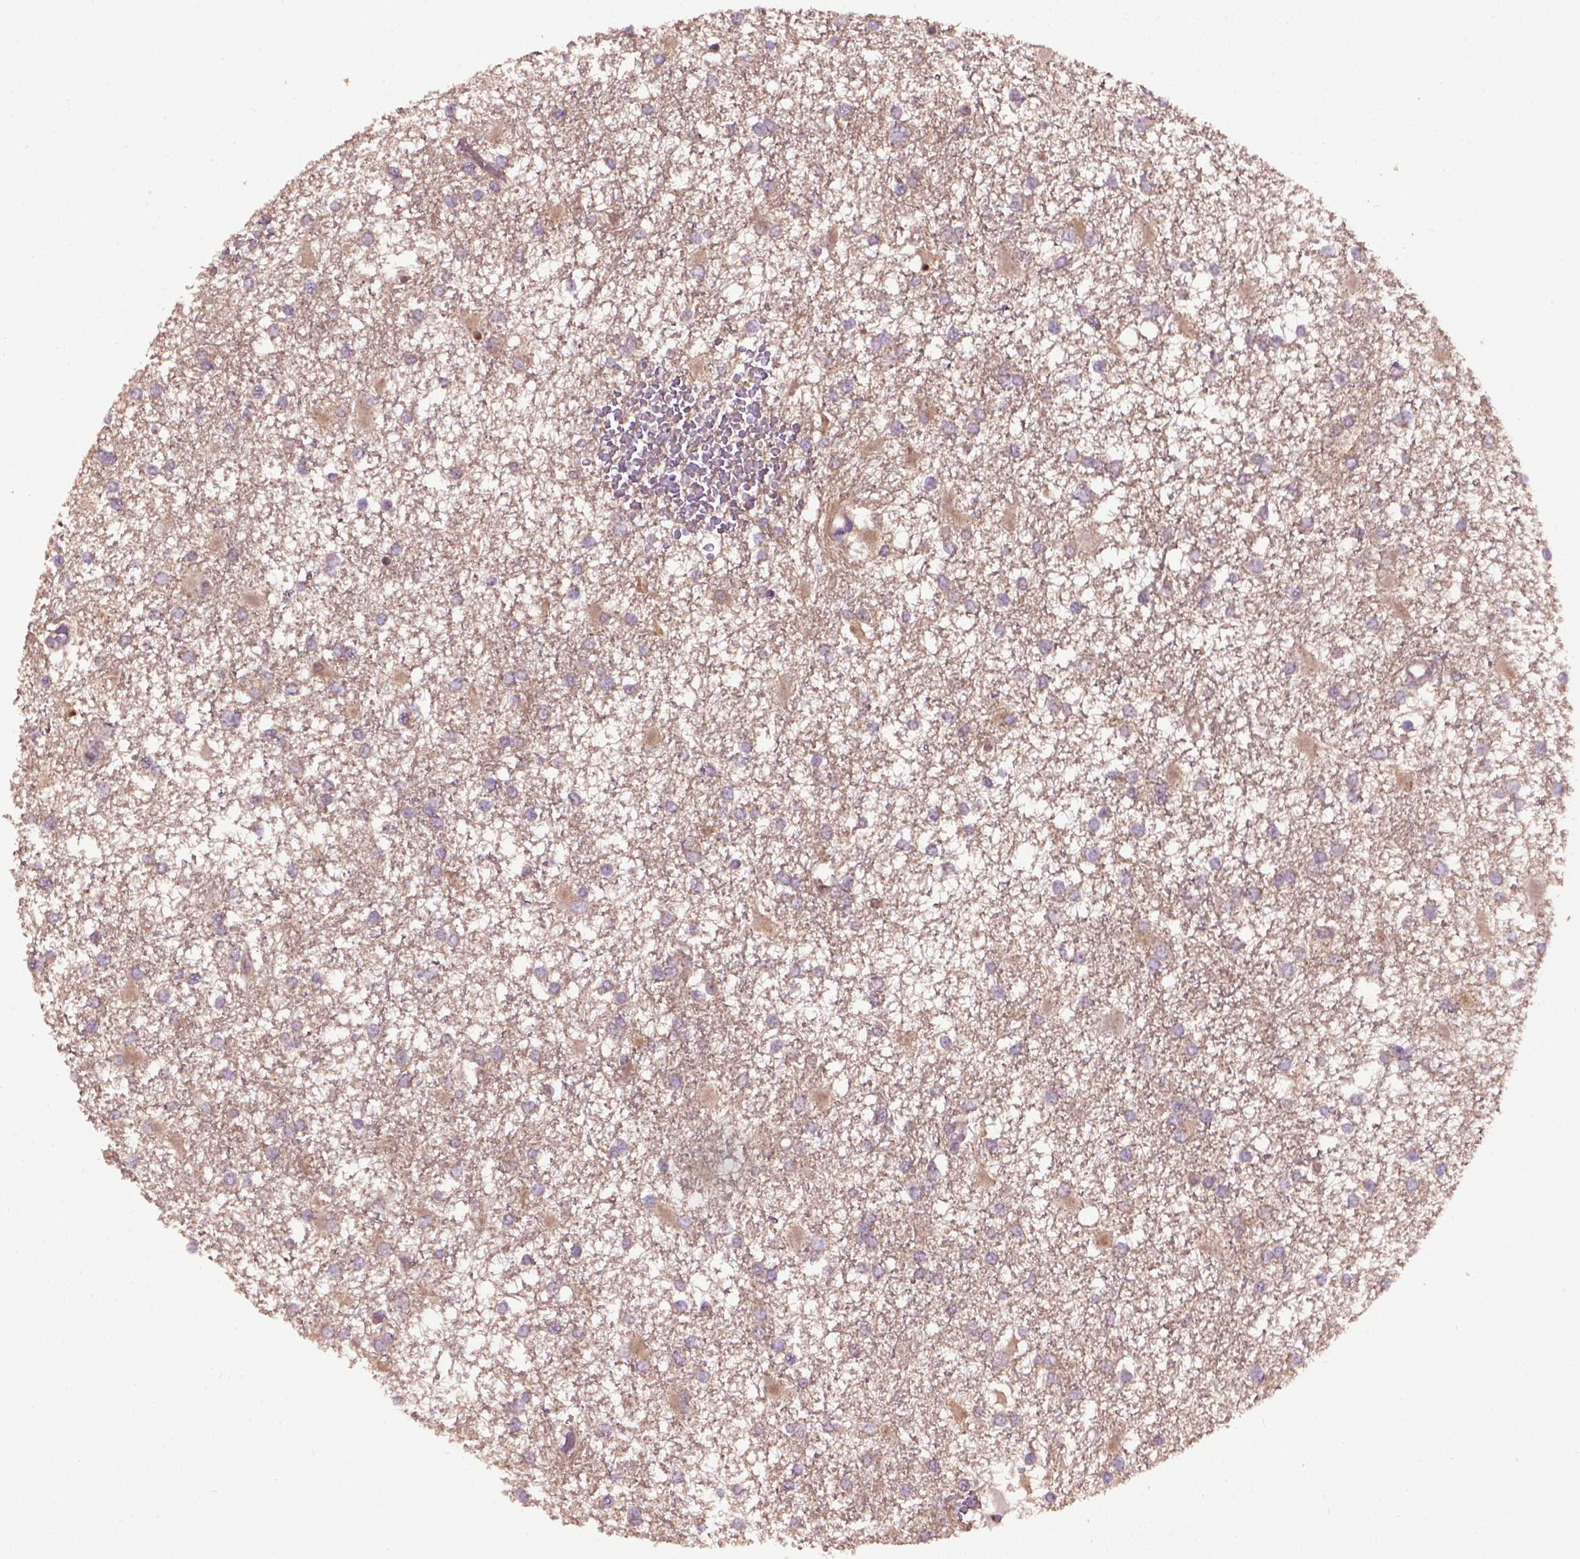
{"staining": {"intensity": "weak", "quantity": ">75%", "location": "cytoplasmic/membranous"}, "tissue": "glioma", "cell_type": "Tumor cells", "image_type": "cancer", "snomed": [{"axis": "morphology", "description": "Glioma, malignant, High grade"}, {"axis": "topography", "description": "Cerebral cortex"}], "caption": "Tumor cells show weak cytoplasmic/membranous expression in about >75% of cells in malignant high-grade glioma.", "gene": "WDR48", "patient": {"sex": "male", "age": 79}}